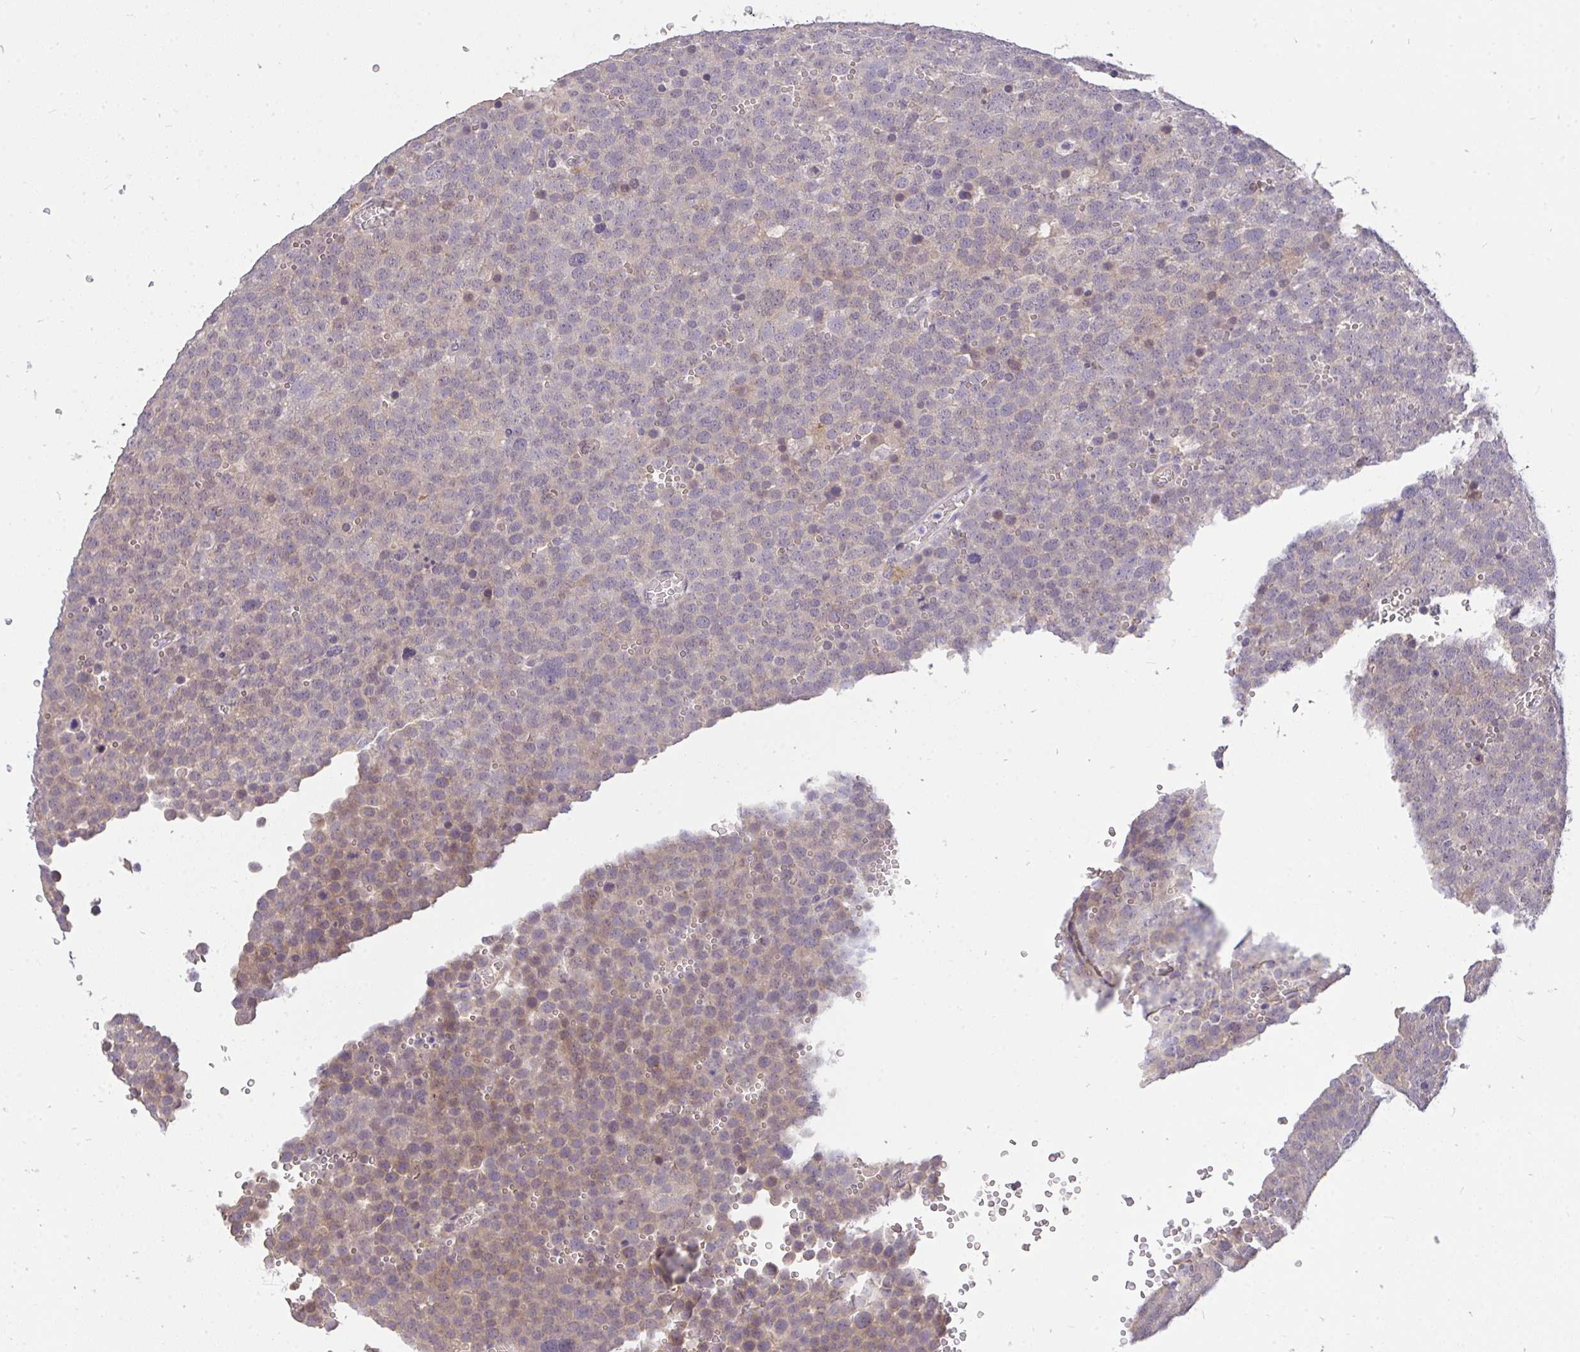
{"staining": {"intensity": "weak", "quantity": "<25%", "location": "cytoplasmic/membranous"}, "tissue": "testis cancer", "cell_type": "Tumor cells", "image_type": "cancer", "snomed": [{"axis": "morphology", "description": "Seminoma, NOS"}, {"axis": "topography", "description": "Testis"}], "caption": "An image of seminoma (testis) stained for a protein reveals no brown staining in tumor cells.", "gene": "C19orf54", "patient": {"sex": "male", "age": 71}}